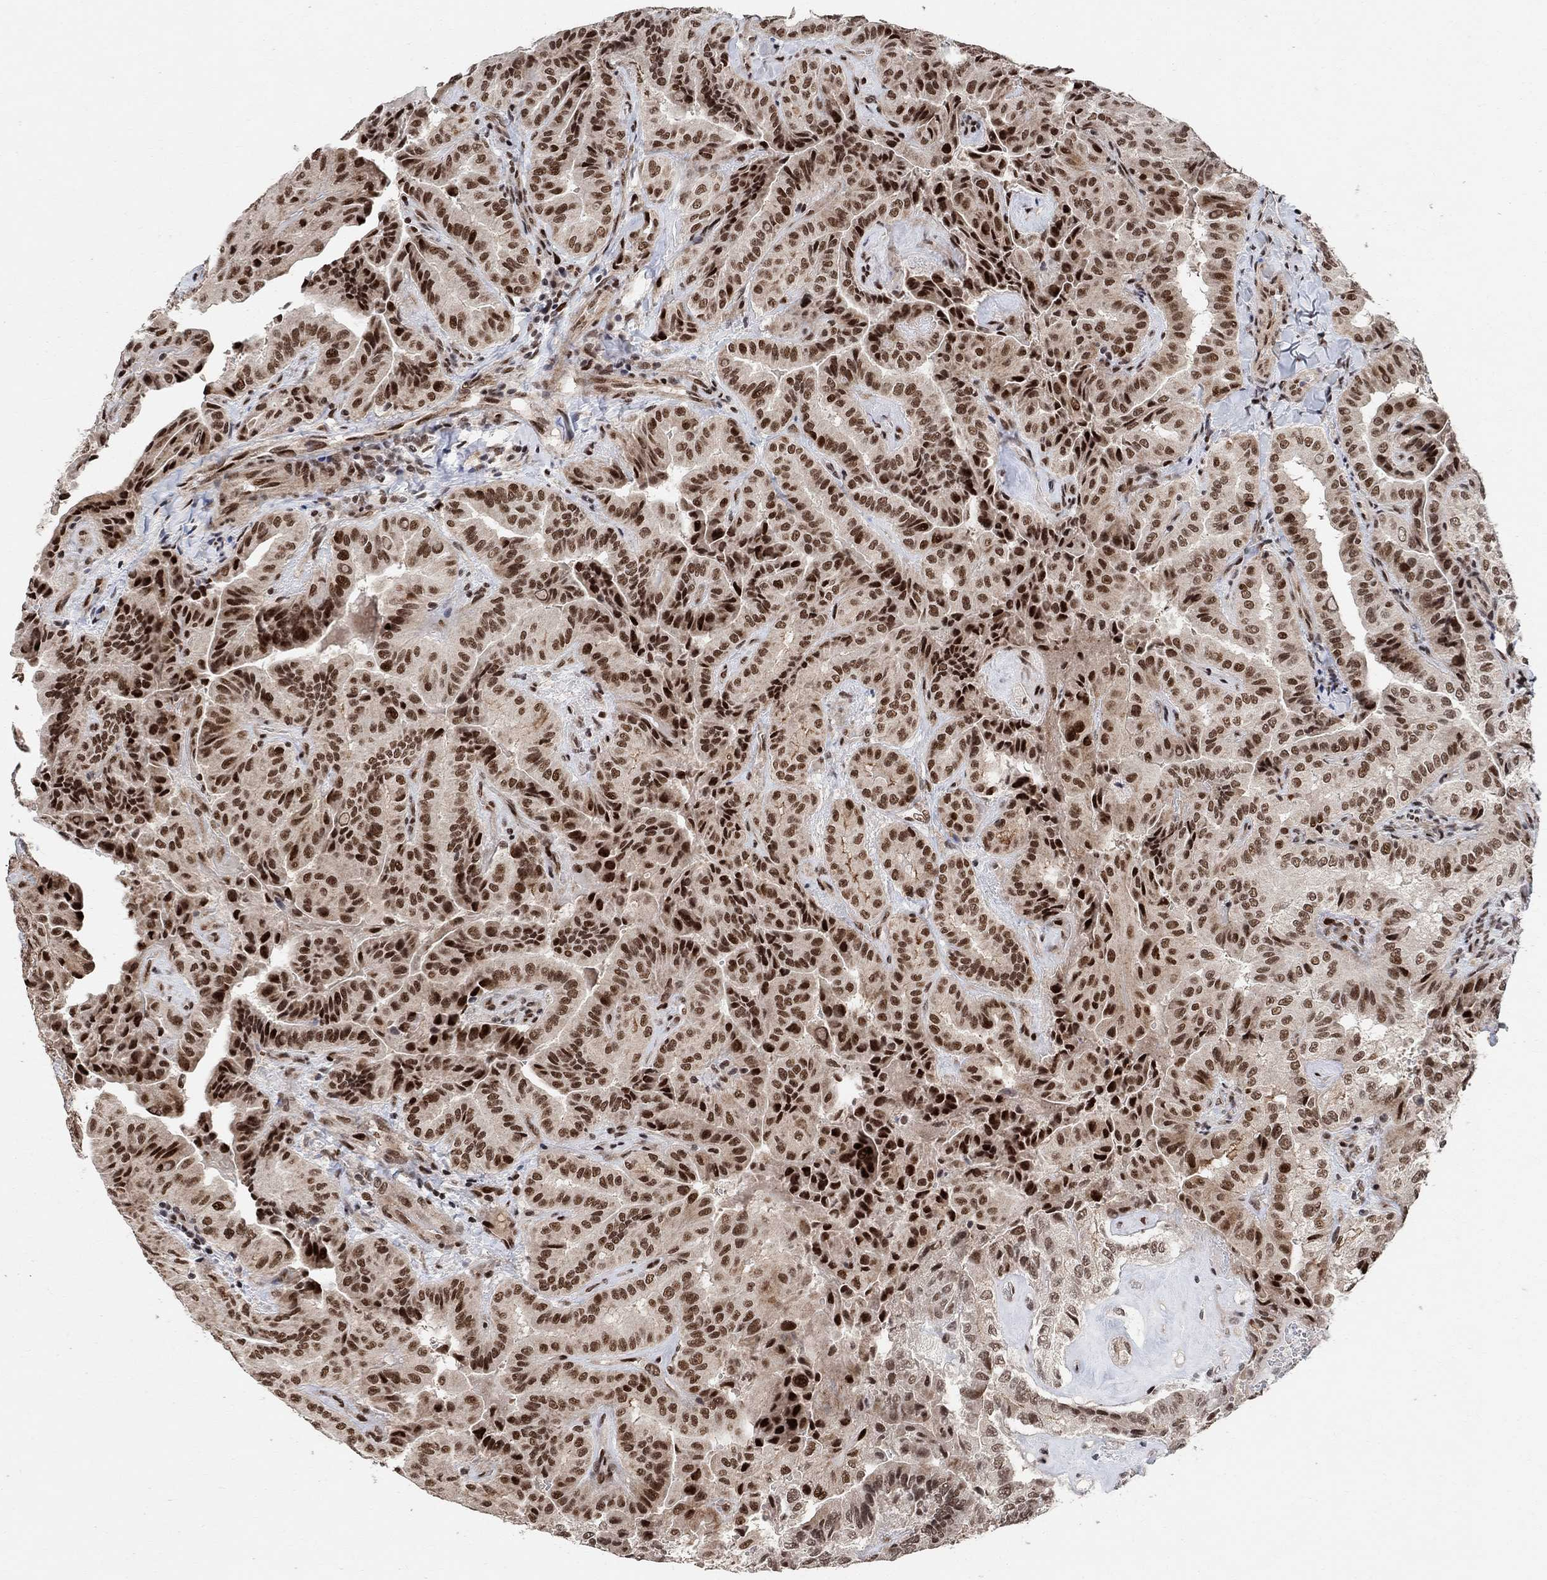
{"staining": {"intensity": "strong", "quantity": ">75%", "location": "nuclear"}, "tissue": "thyroid cancer", "cell_type": "Tumor cells", "image_type": "cancer", "snomed": [{"axis": "morphology", "description": "Papillary adenocarcinoma, NOS"}, {"axis": "topography", "description": "Thyroid gland"}], "caption": "Thyroid papillary adenocarcinoma tissue displays strong nuclear expression in approximately >75% of tumor cells, visualized by immunohistochemistry.", "gene": "E4F1", "patient": {"sex": "female", "age": 68}}